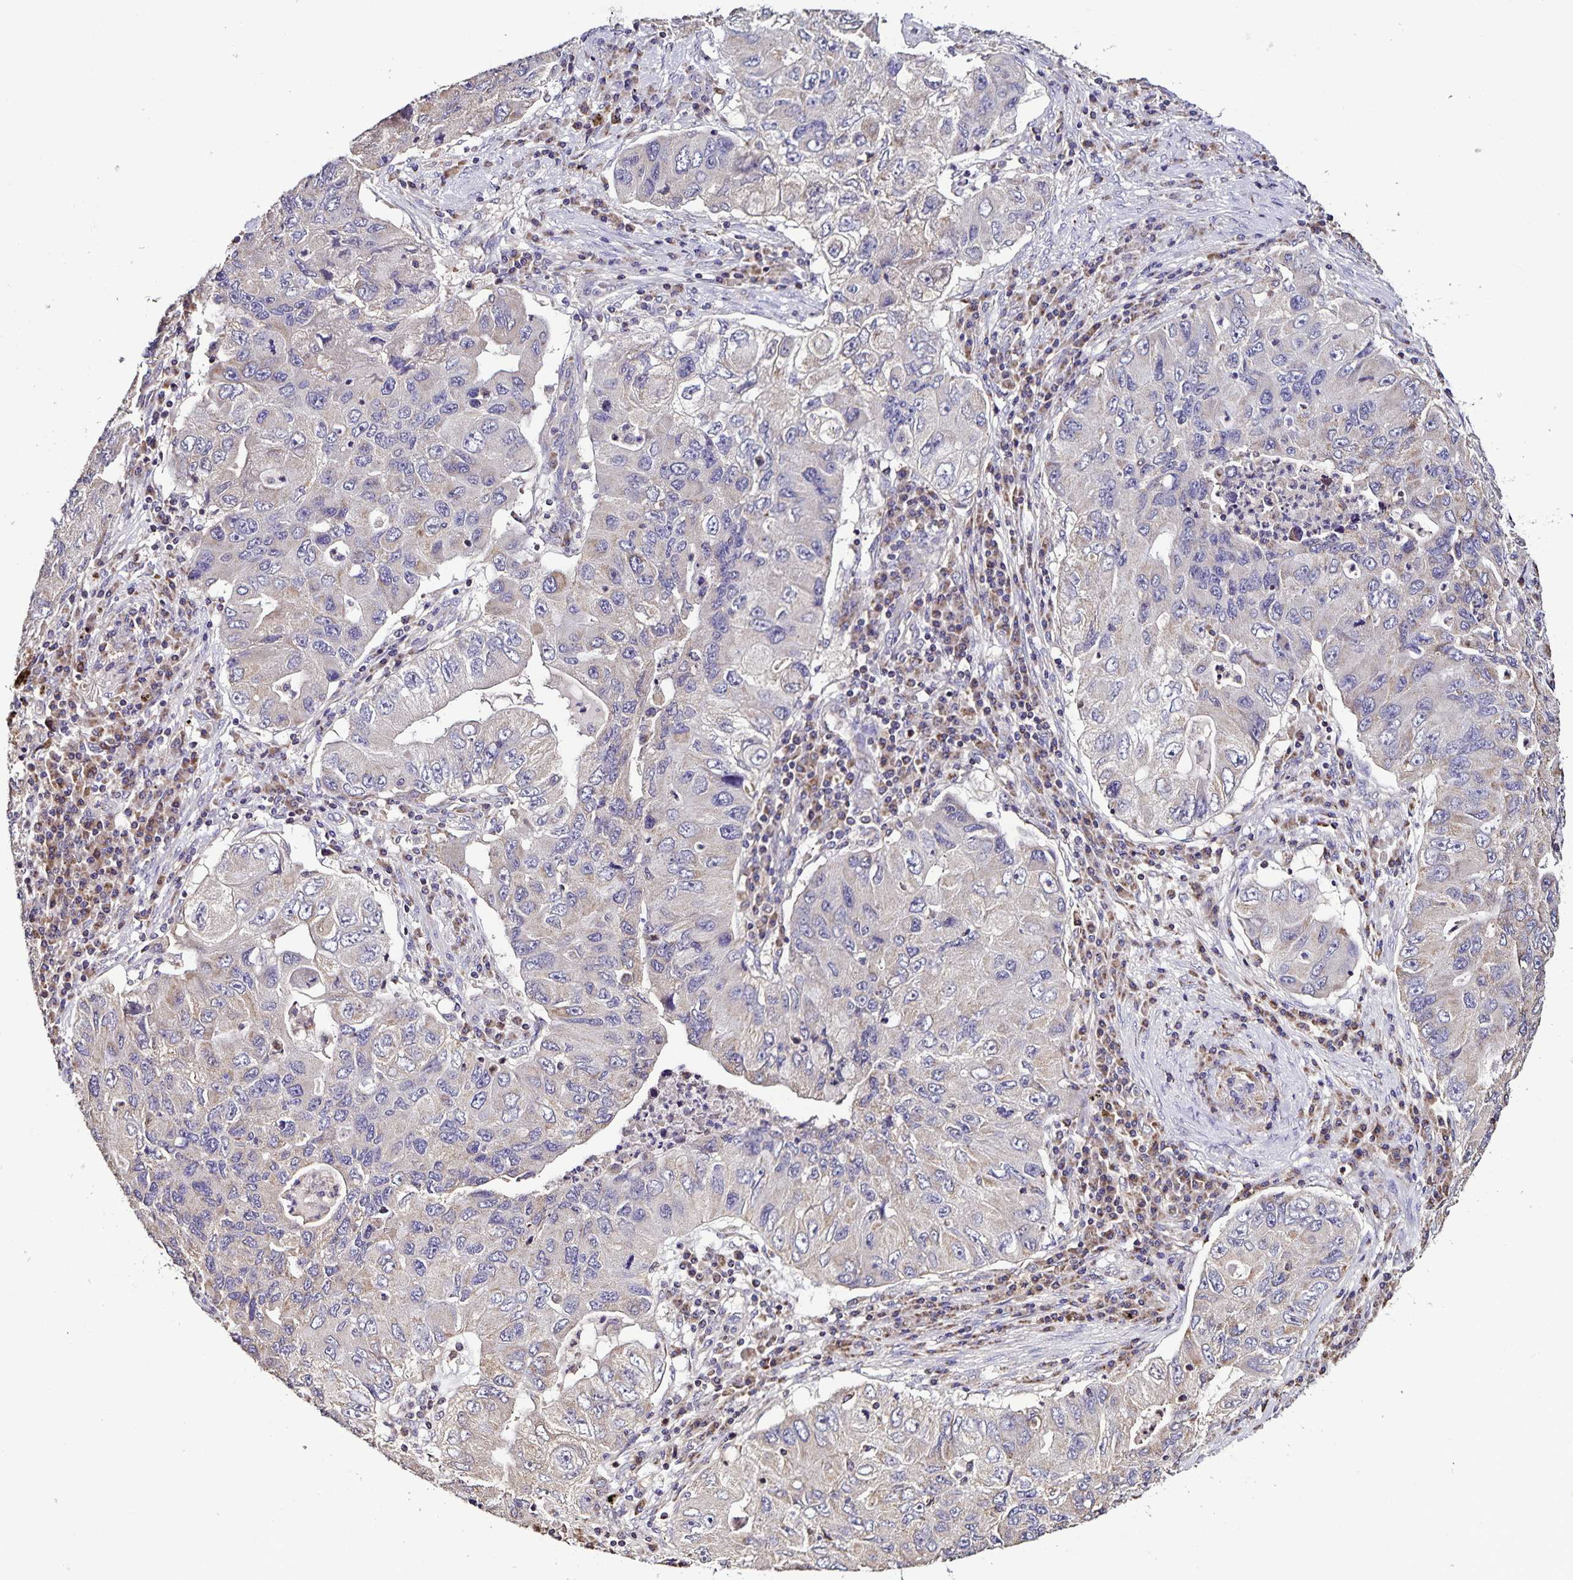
{"staining": {"intensity": "negative", "quantity": "none", "location": "none"}, "tissue": "lung cancer", "cell_type": "Tumor cells", "image_type": "cancer", "snomed": [{"axis": "morphology", "description": "Adenocarcinoma, NOS"}, {"axis": "morphology", "description": "Adenocarcinoma, metastatic, NOS"}, {"axis": "topography", "description": "Lymph node"}, {"axis": "topography", "description": "Lung"}], "caption": "A high-resolution photomicrograph shows immunohistochemistry (IHC) staining of lung cancer, which displays no significant positivity in tumor cells.", "gene": "MAN1A1", "patient": {"sex": "female", "age": 54}}